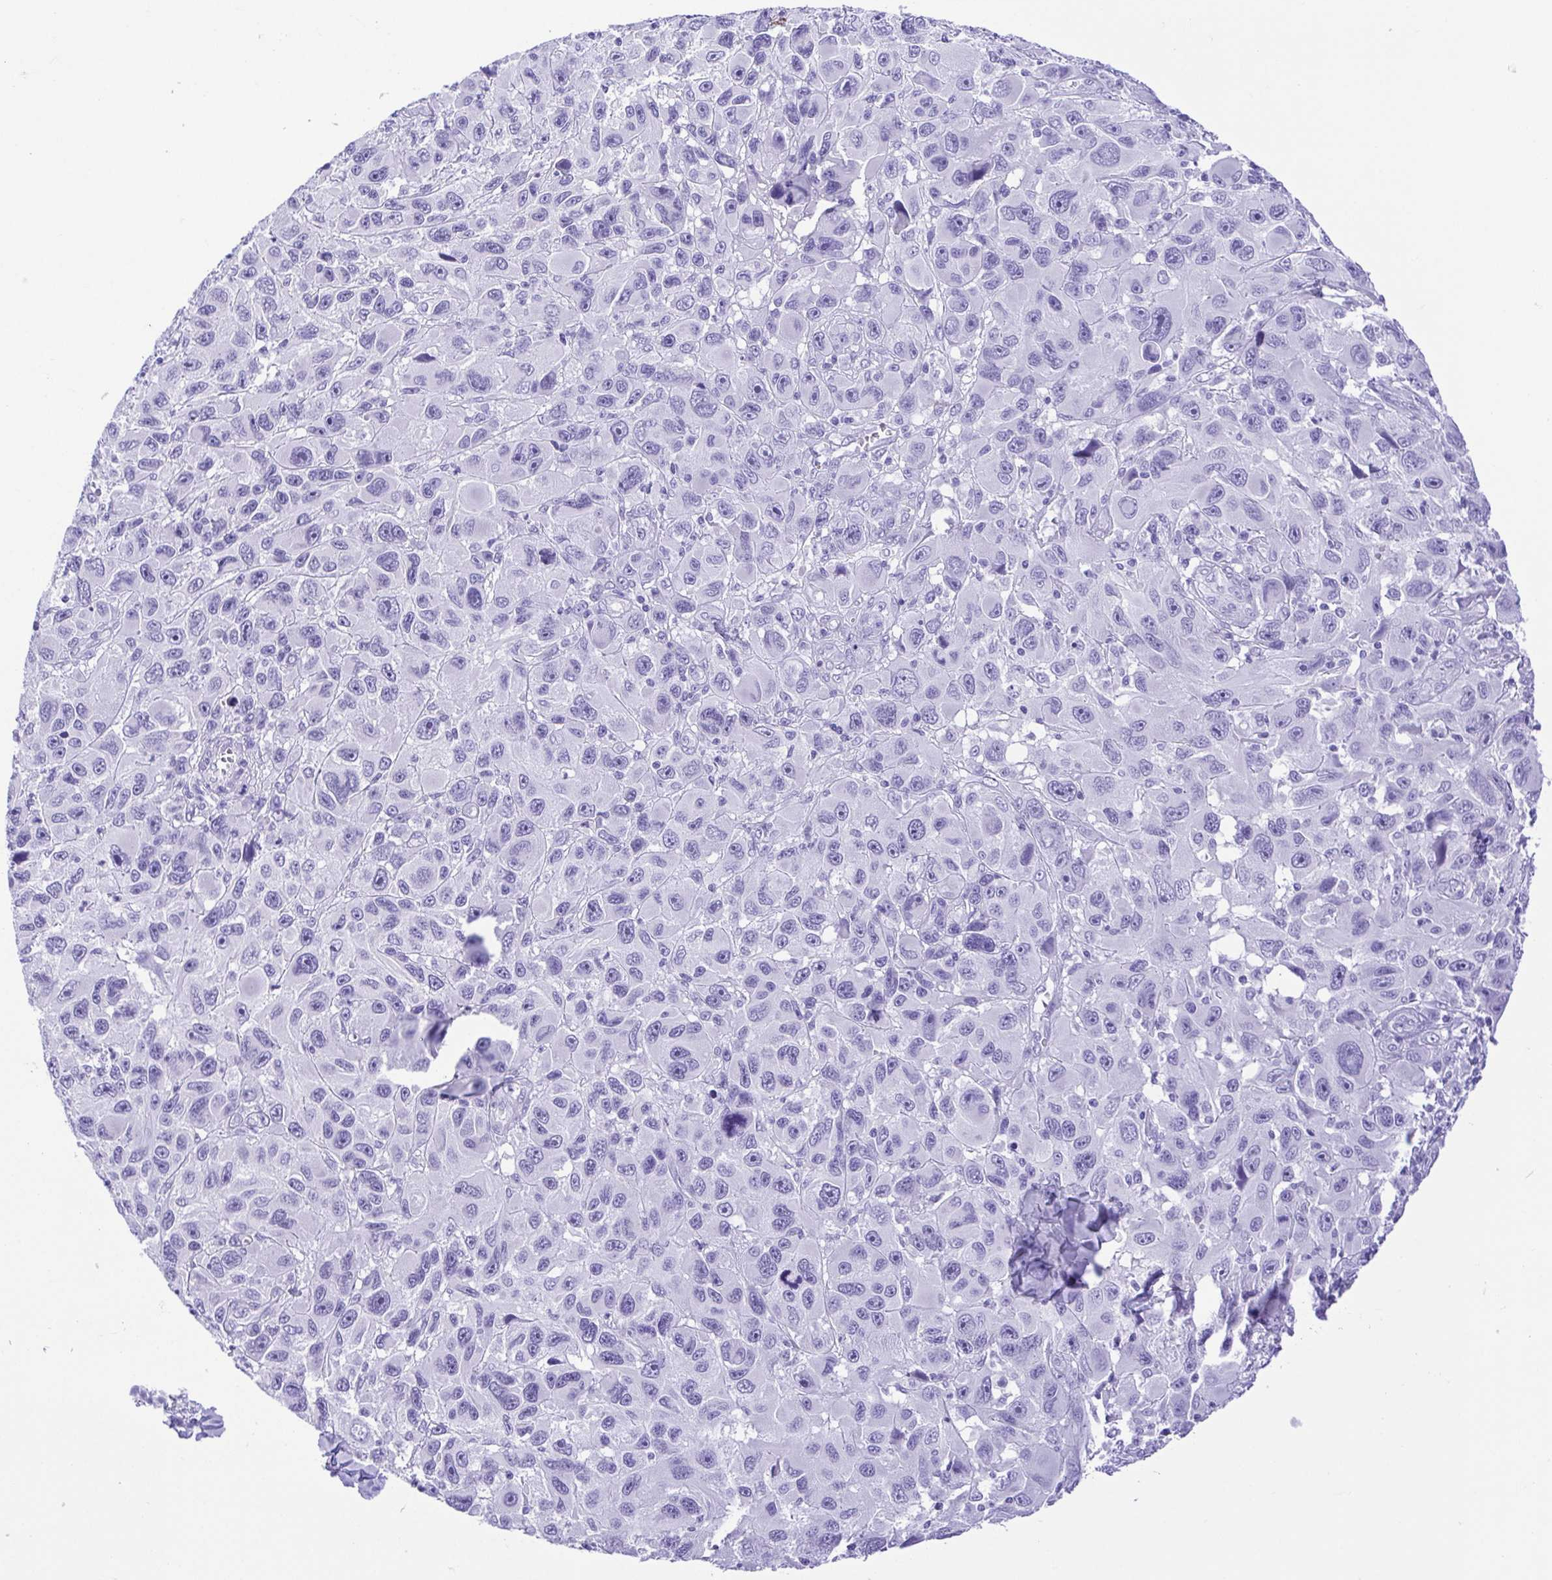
{"staining": {"intensity": "negative", "quantity": "none", "location": "none"}, "tissue": "melanoma", "cell_type": "Tumor cells", "image_type": "cancer", "snomed": [{"axis": "morphology", "description": "Malignant melanoma, NOS"}, {"axis": "topography", "description": "Skin"}], "caption": "Immunohistochemistry (IHC) photomicrograph of malignant melanoma stained for a protein (brown), which displays no staining in tumor cells. (Brightfield microscopy of DAB immunohistochemistry at high magnification).", "gene": "CDSN", "patient": {"sex": "male", "age": 53}}